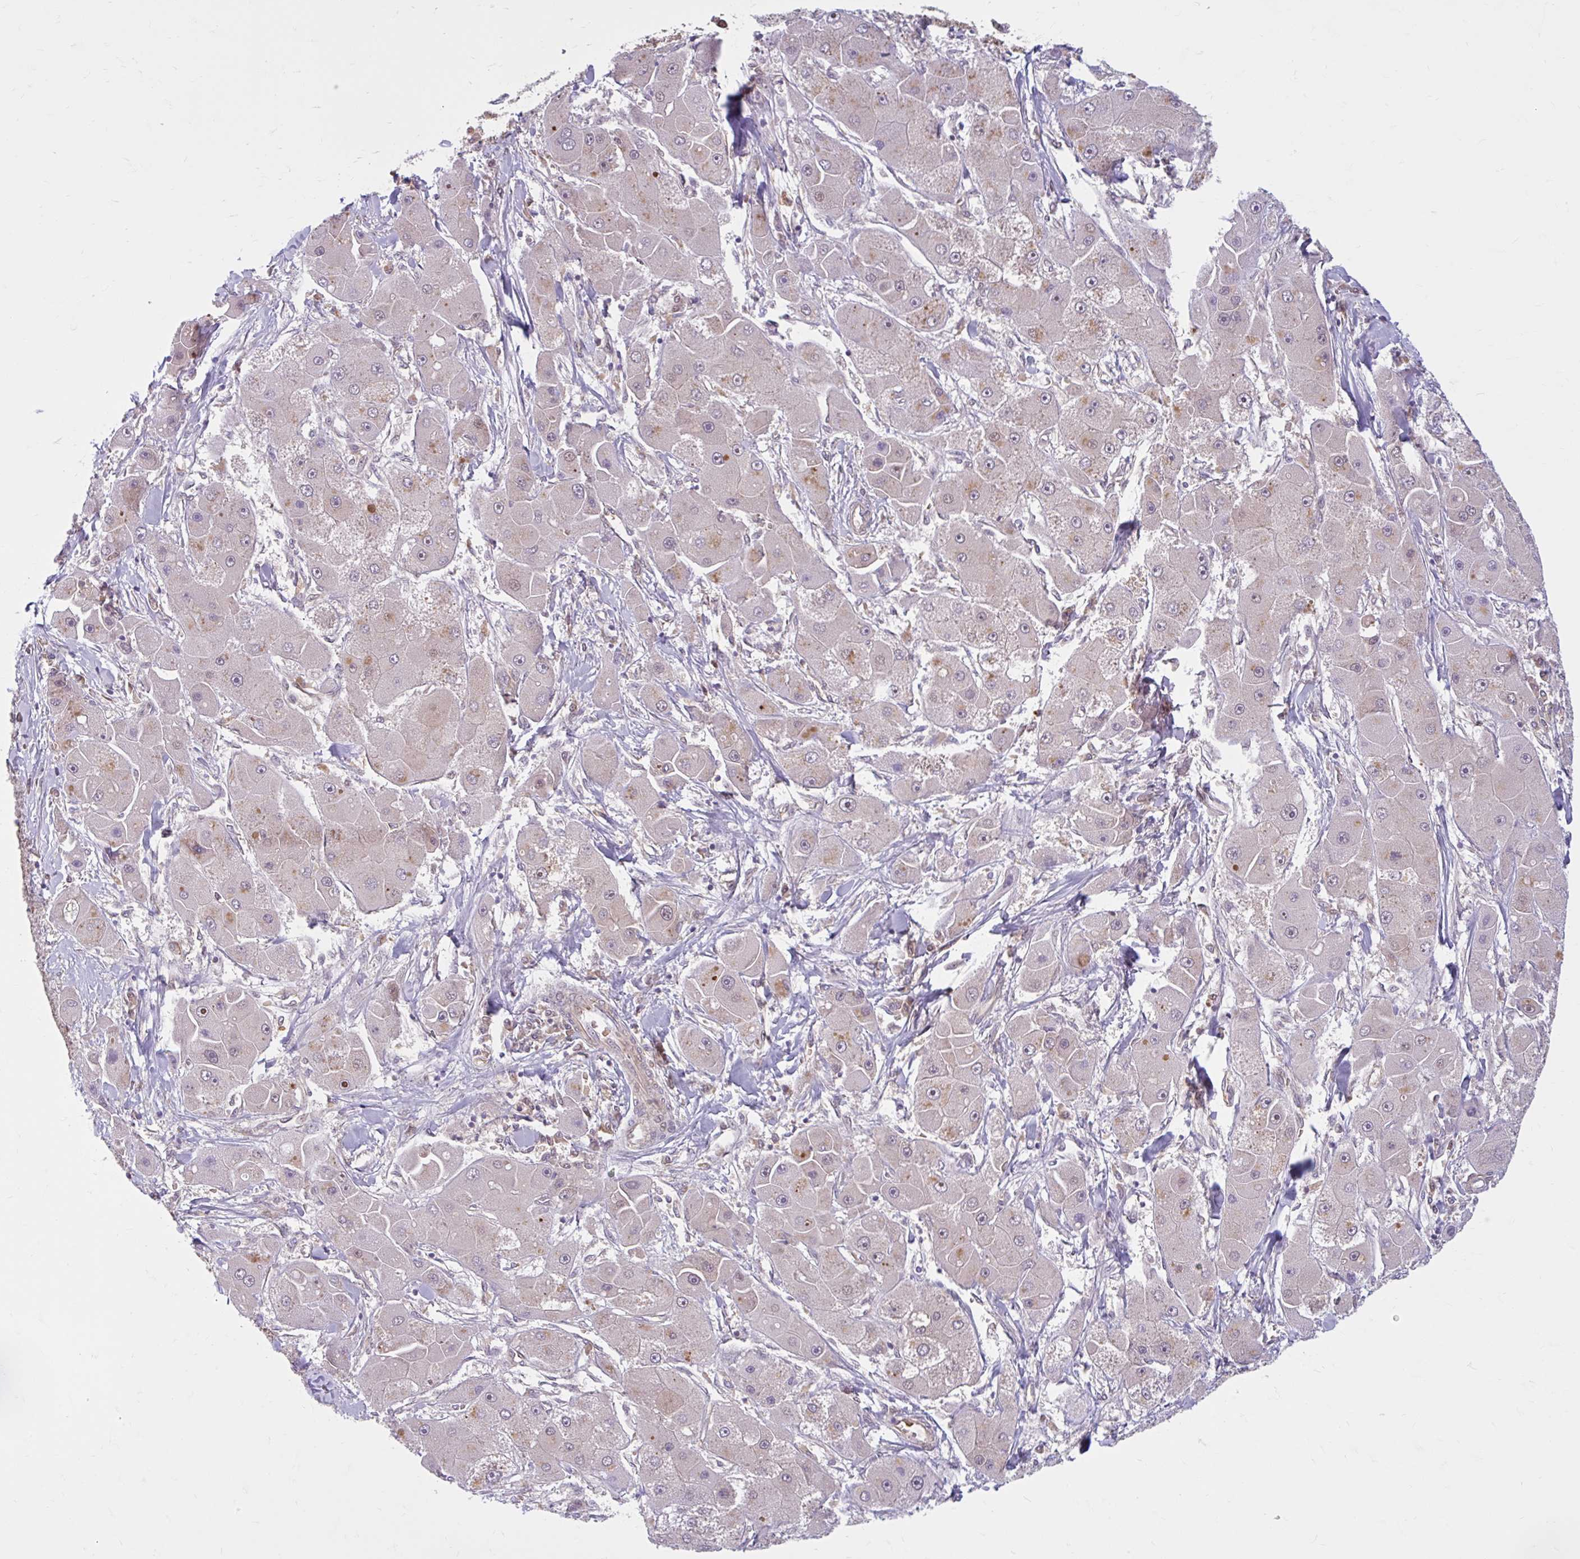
{"staining": {"intensity": "negative", "quantity": "none", "location": "none"}, "tissue": "liver cancer", "cell_type": "Tumor cells", "image_type": "cancer", "snomed": [{"axis": "morphology", "description": "Carcinoma, Hepatocellular, NOS"}, {"axis": "topography", "description": "Liver"}], "caption": "This is an IHC photomicrograph of hepatocellular carcinoma (liver). There is no expression in tumor cells.", "gene": "HMBS", "patient": {"sex": "male", "age": 24}}